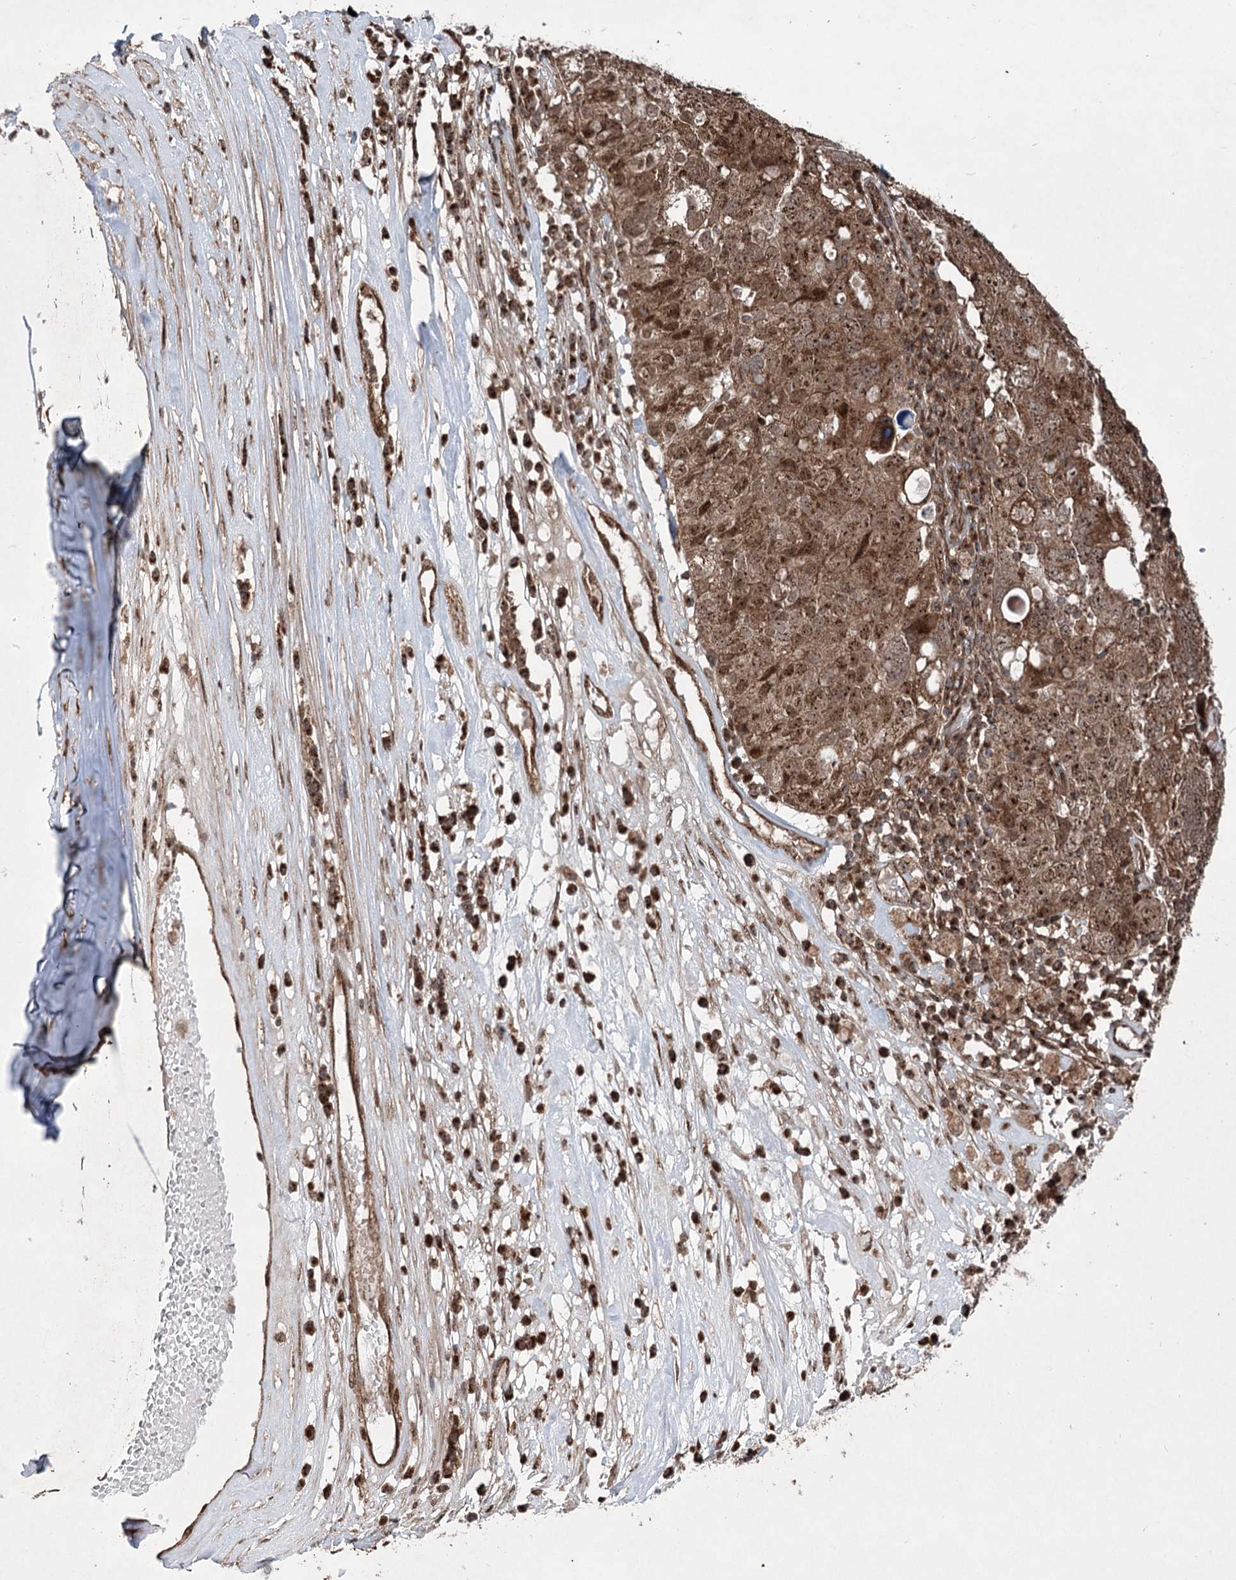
{"staining": {"intensity": "moderate", "quantity": ">75%", "location": "cytoplasmic/membranous,nuclear"}, "tissue": "ovarian cancer", "cell_type": "Tumor cells", "image_type": "cancer", "snomed": [{"axis": "morphology", "description": "Carcinoma, endometroid"}, {"axis": "topography", "description": "Ovary"}], "caption": "A histopathology image showing moderate cytoplasmic/membranous and nuclear expression in approximately >75% of tumor cells in endometroid carcinoma (ovarian), as visualized by brown immunohistochemical staining.", "gene": "SERINC5", "patient": {"sex": "female", "age": 62}}